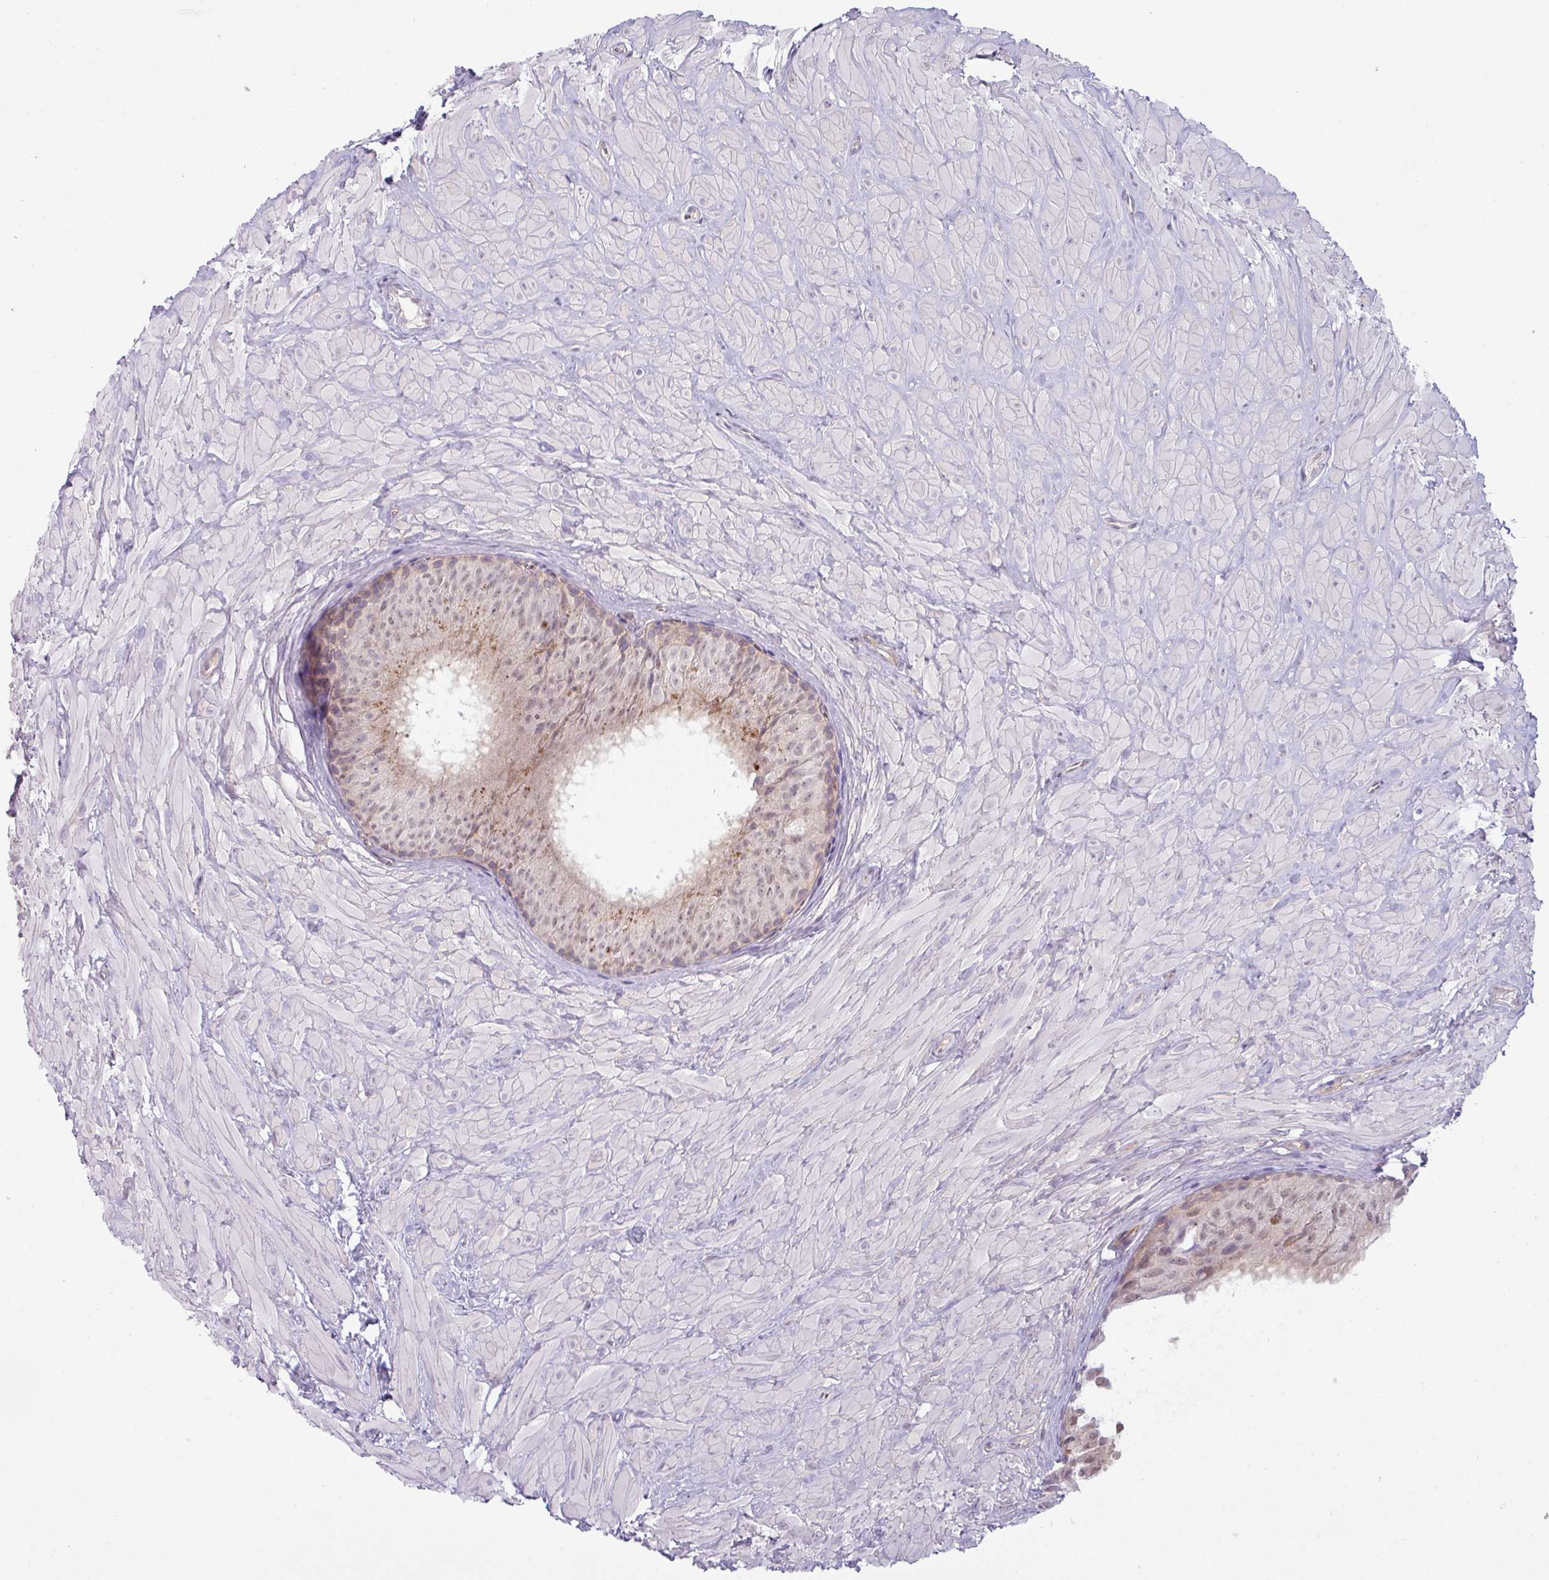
{"staining": {"intensity": "weak", "quantity": "<25%", "location": "cytoplasmic/membranous,nuclear"}, "tissue": "epididymis", "cell_type": "Glandular cells", "image_type": "normal", "snomed": [{"axis": "morphology", "description": "Normal tissue, NOS"}, {"axis": "topography", "description": "Epididymis"}], "caption": "An image of epididymis stained for a protein displays no brown staining in glandular cells. (Stains: DAB (3,3'-diaminobenzidine) immunohistochemistry with hematoxylin counter stain, Microscopy: brightfield microscopy at high magnification).", "gene": "CCDC144A", "patient": {"sex": "male", "age": 30}}